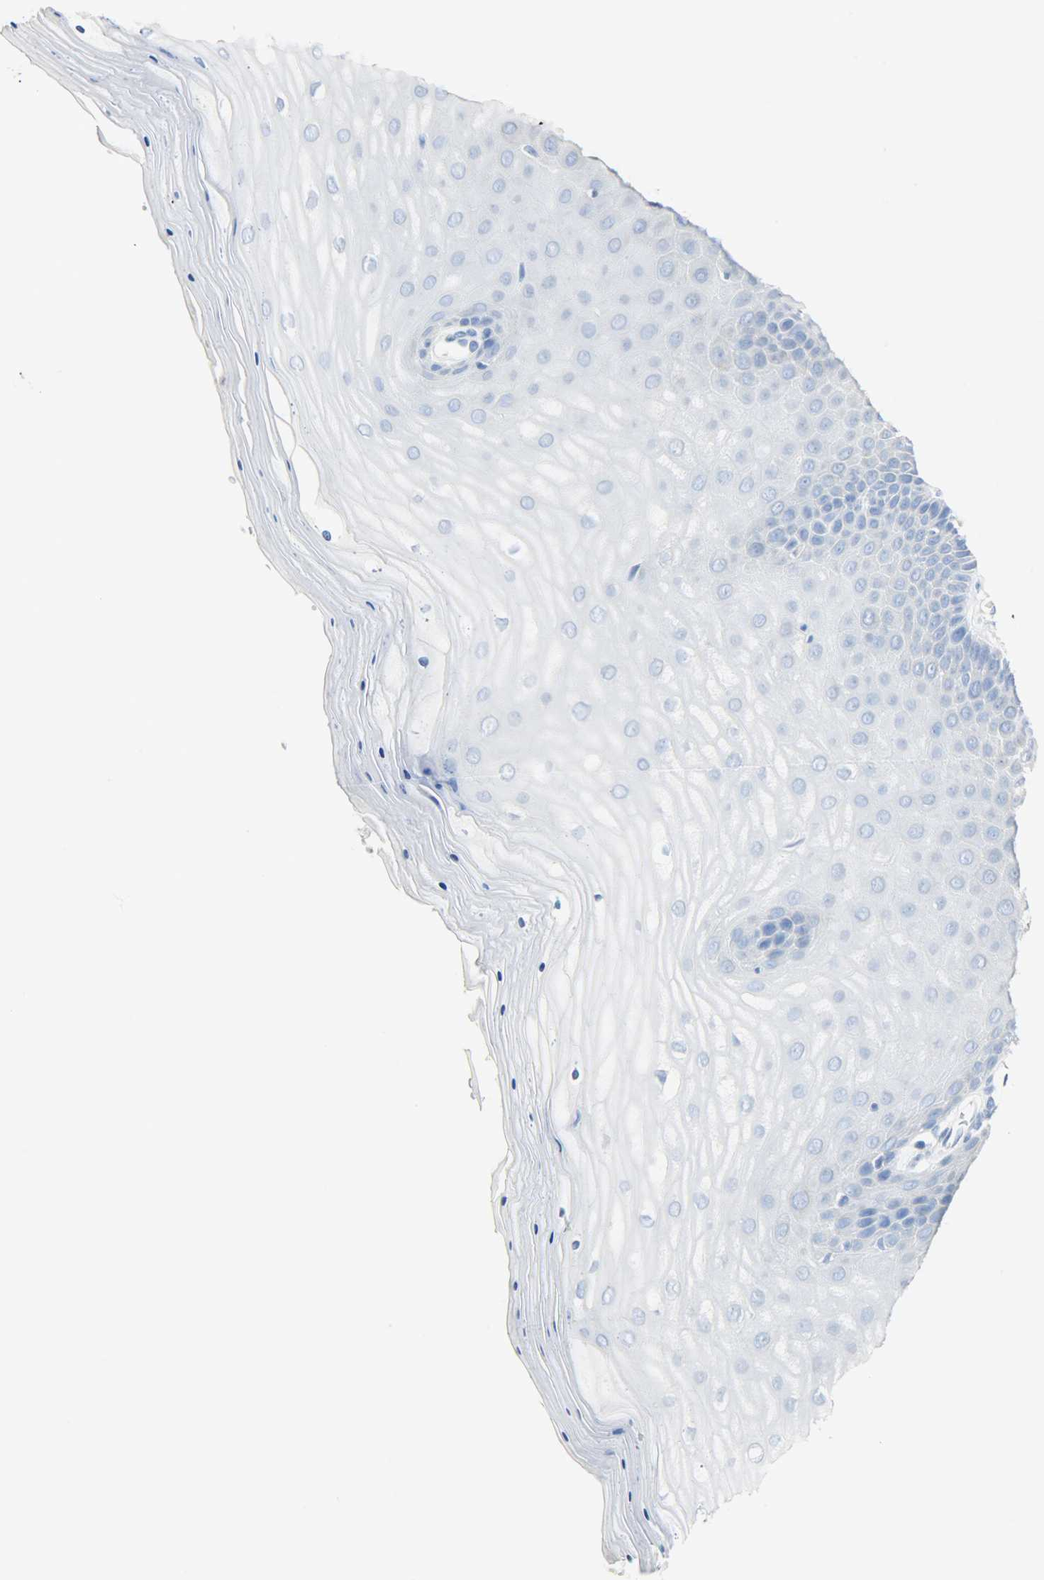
{"staining": {"intensity": "negative", "quantity": "none", "location": "none"}, "tissue": "cervix", "cell_type": "Glandular cells", "image_type": "normal", "snomed": [{"axis": "morphology", "description": "Normal tissue, NOS"}, {"axis": "topography", "description": "Cervix"}], "caption": "This image is of normal cervix stained with IHC to label a protein in brown with the nuclei are counter-stained blue. There is no positivity in glandular cells. The staining was performed using DAB to visualize the protein expression in brown, while the nuclei were stained in blue with hematoxylin (Magnification: 20x).", "gene": "CA3", "patient": {"sex": "female", "age": 55}}